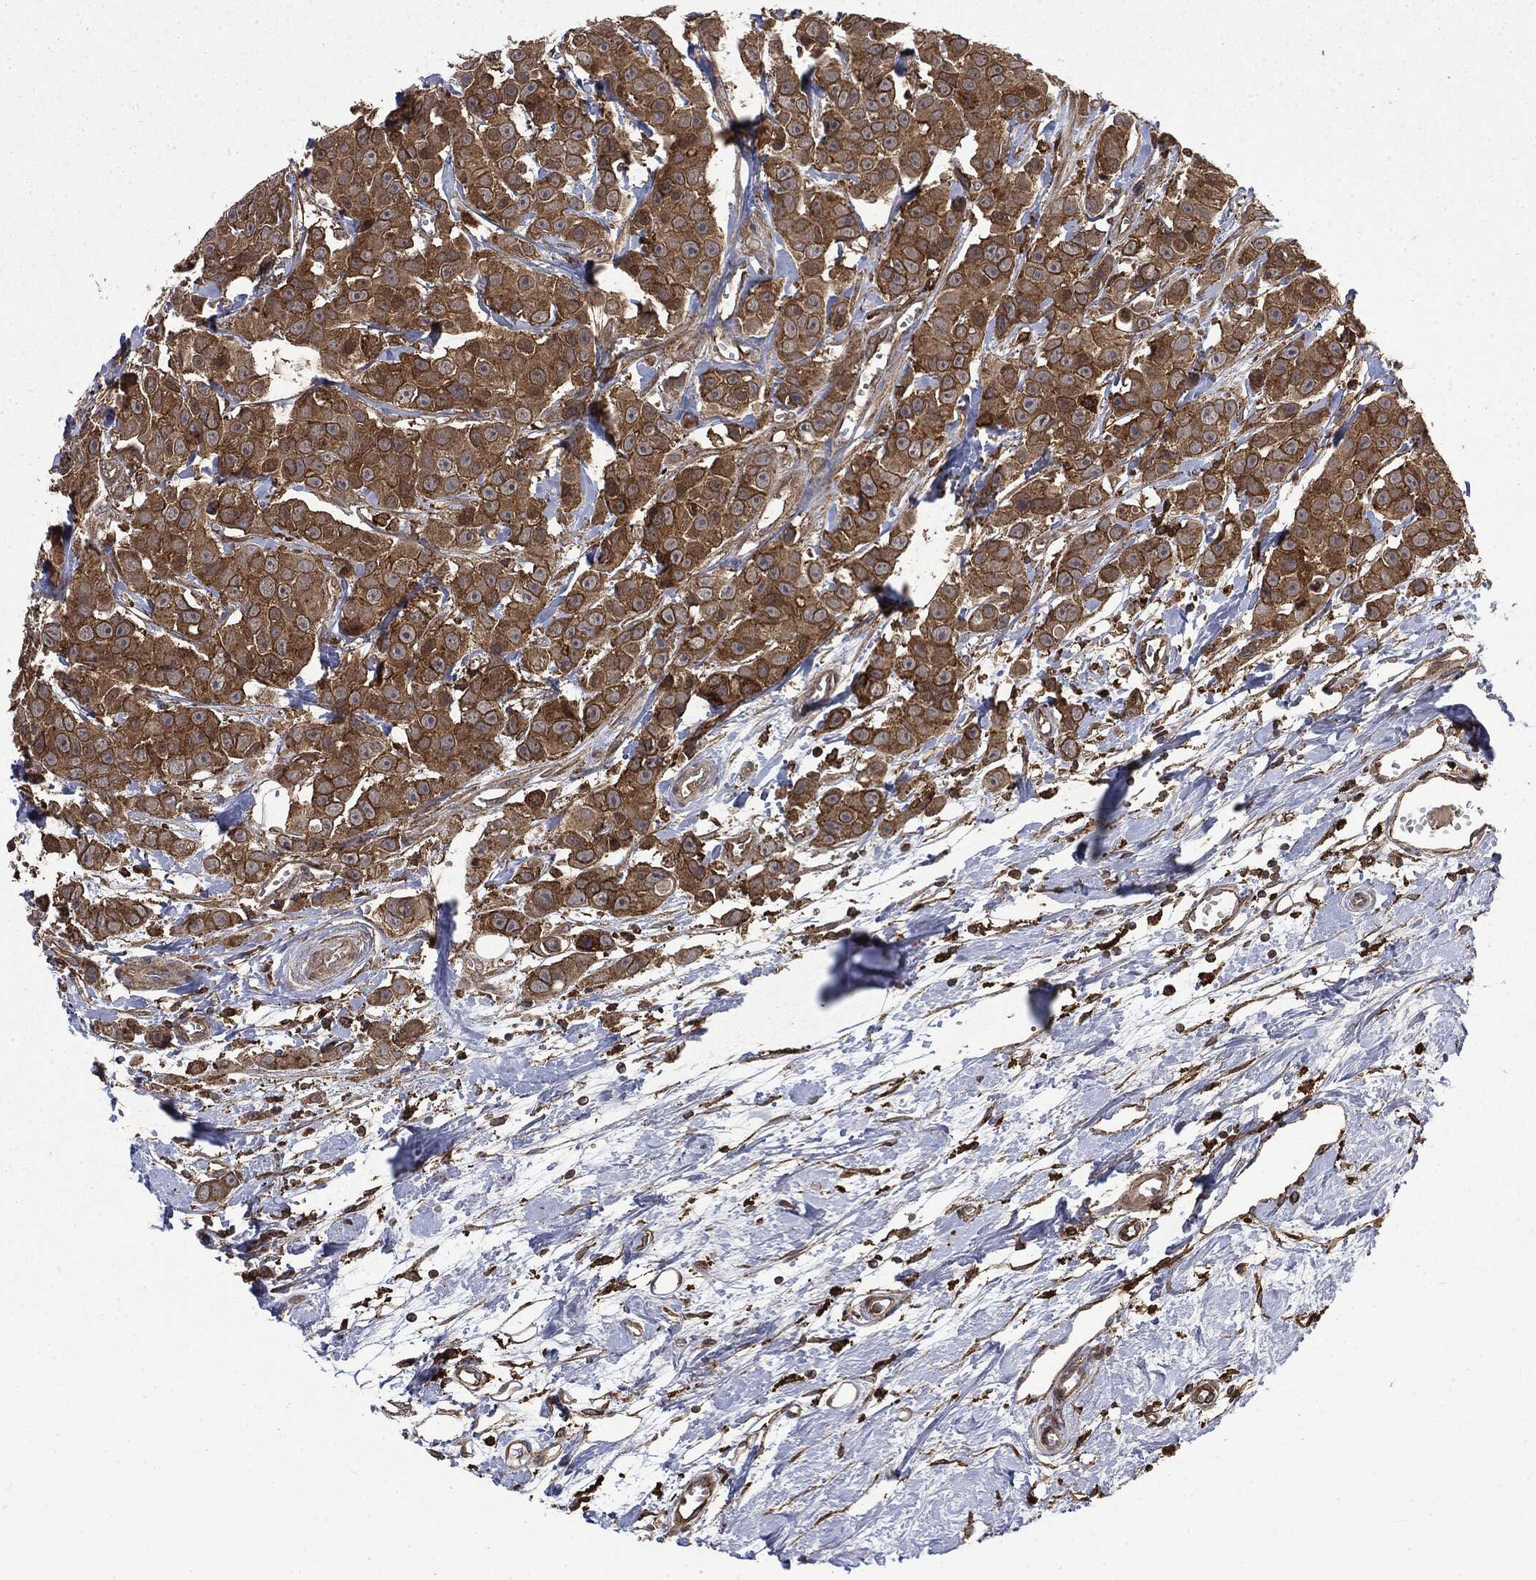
{"staining": {"intensity": "strong", "quantity": ">75%", "location": "cytoplasmic/membranous"}, "tissue": "breast cancer", "cell_type": "Tumor cells", "image_type": "cancer", "snomed": [{"axis": "morphology", "description": "Duct carcinoma"}, {"axis": "topography", "description": "Breast"}], "caption": "This histopathology image demonstrates IHC staining of human breast intraductal carcinoma, with high strong cytoplasmic/membranous positivity in about >75% of tumor cells.", "gene": "SNX5", "patient": {"sex": "female", "age": 35}}